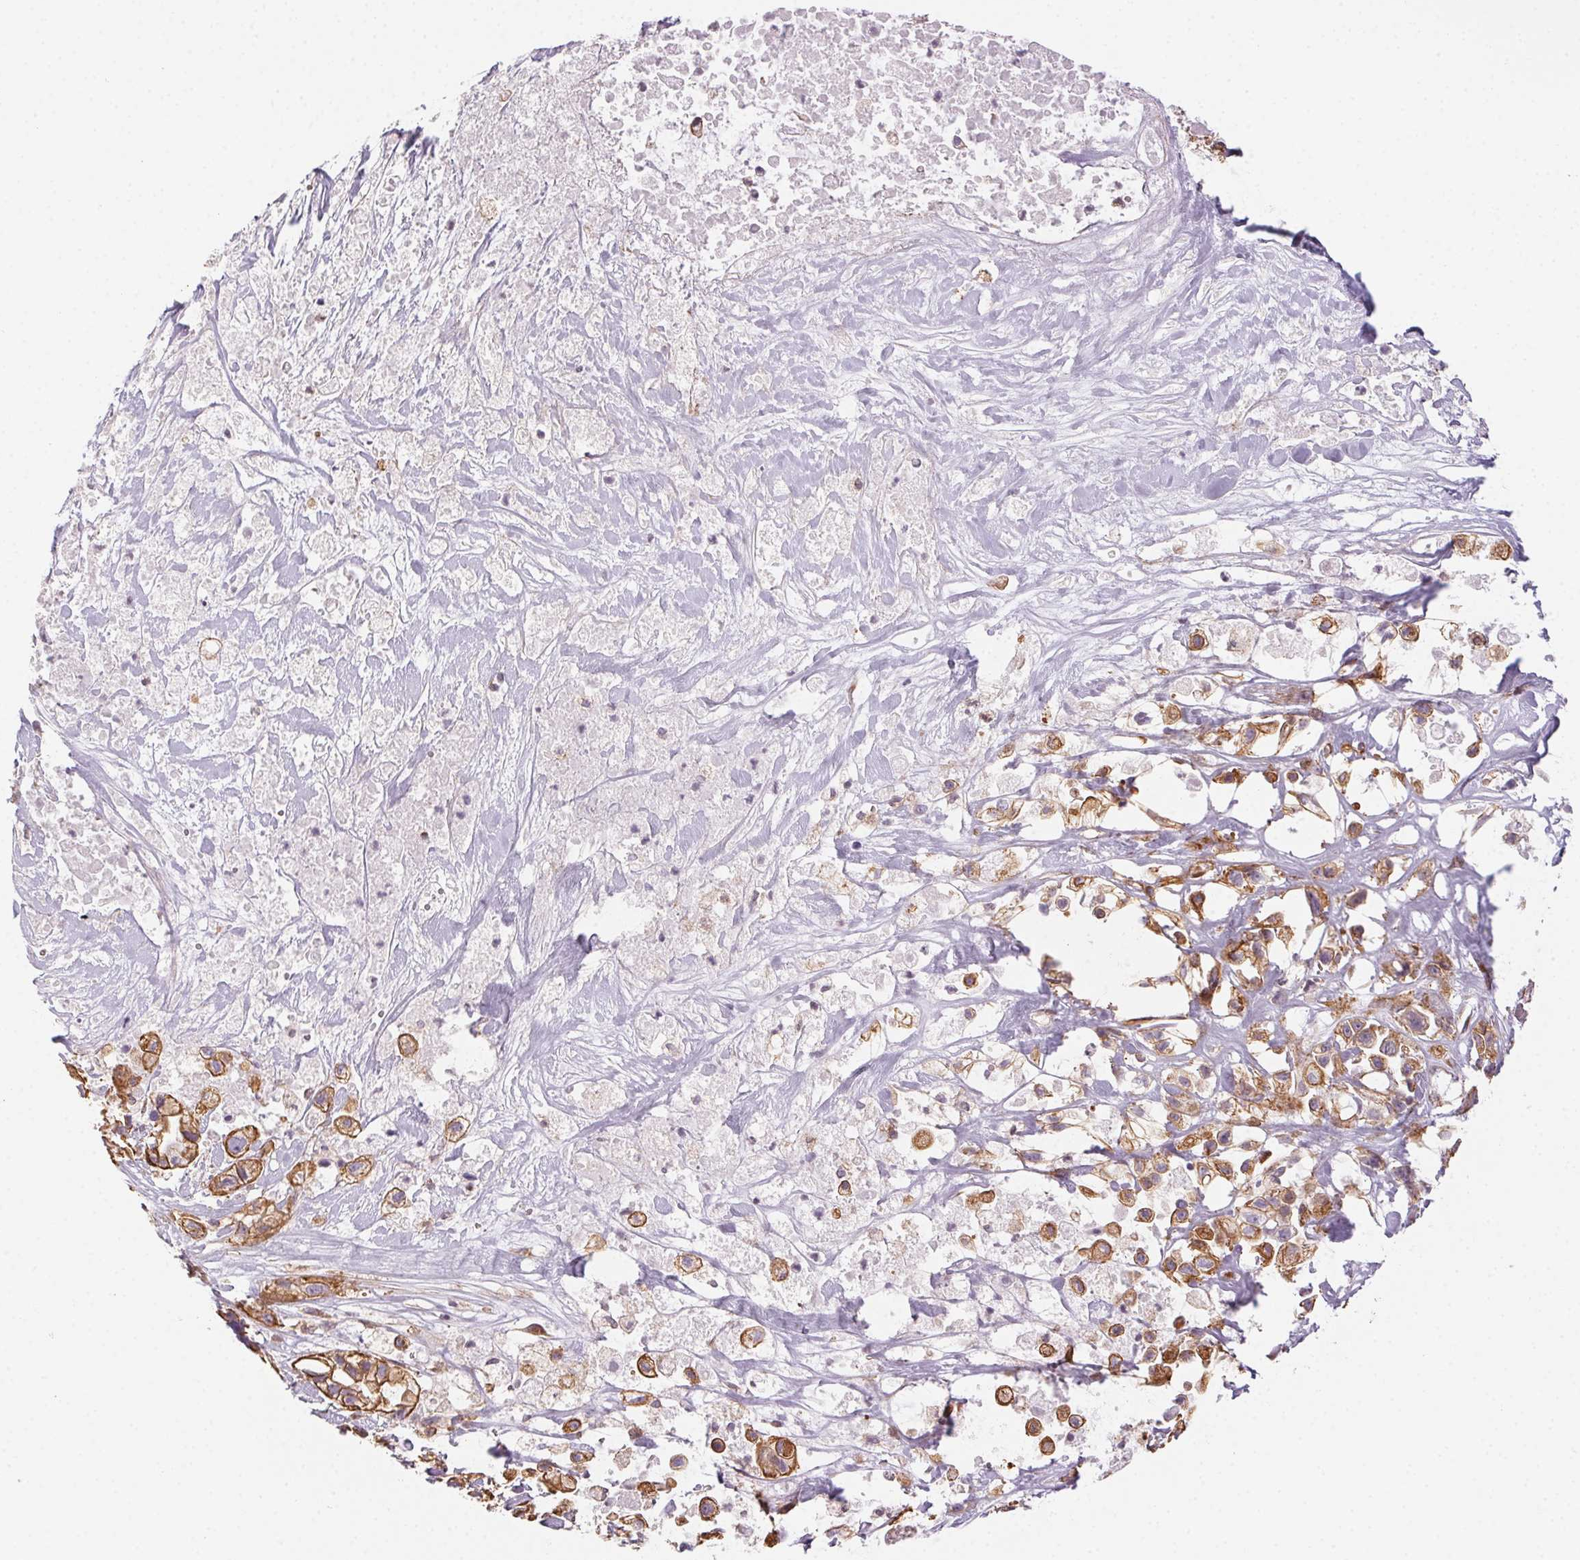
{"staining": {"intensity": "moderate", "quantity": ">75%", "location": "cytoplasmic/membranous"}, "tissue": "pancreatic cancer", "cell_type": "Tumor cells", "image_type": "cancer", "snomed": [{"axis": "morphology", "description": "Adenocarcinoma, NOS"}, {"axis": "topography", "description": "Pancreas"}], "caption": "Pancreatic adenocarcinoma was stained to show a protein in brown. There is medium levels of moderate cytoplasmic/membranous expression in about >75% of tumor cells.", "gene": "PLA2G4F", "patient": {"sex": "male", "age": 44}}